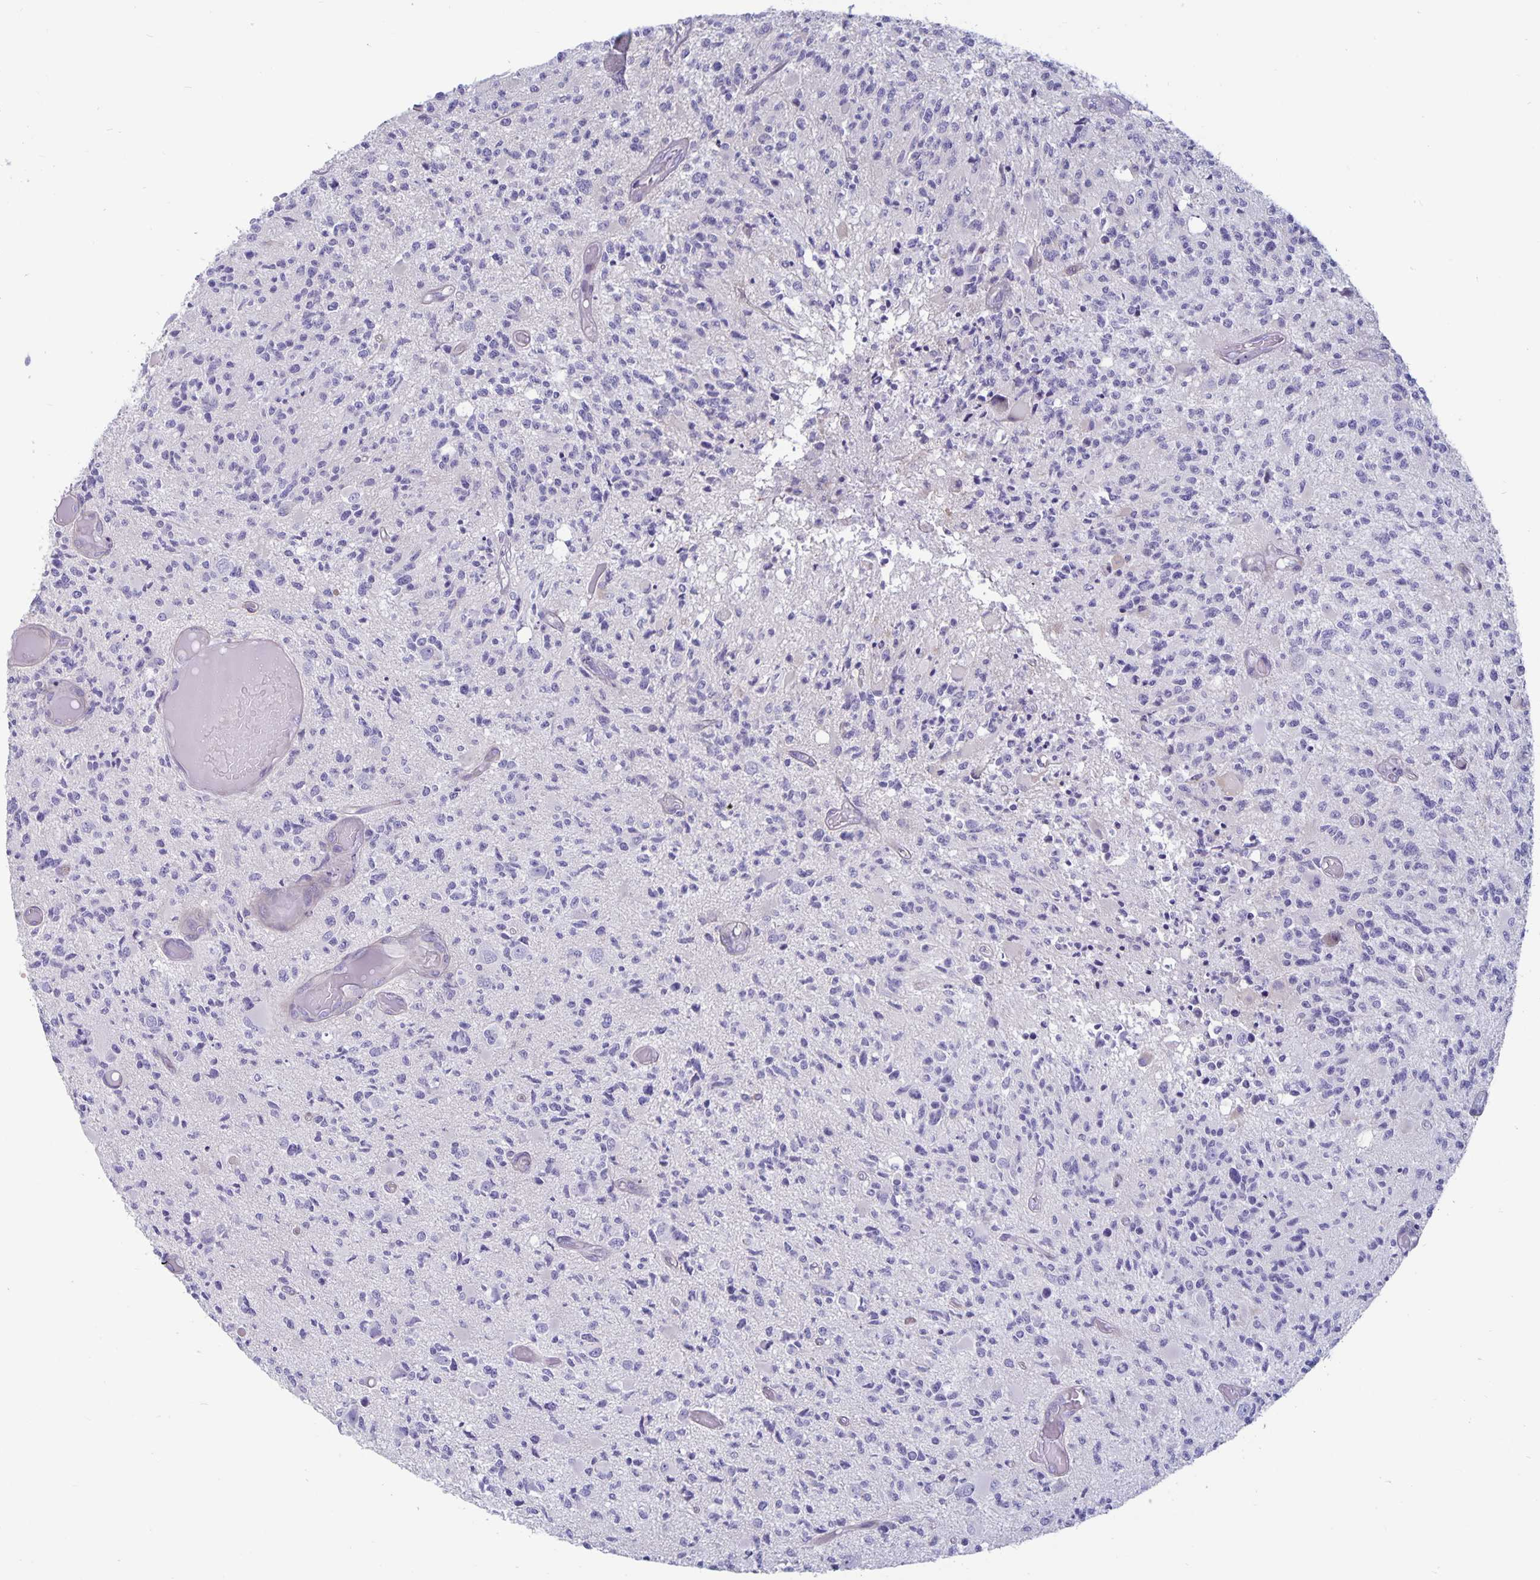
{"staining": {"intensity": "negative", "quantity": "none", "location": "none"}, "tissue": "glioma", "cell_type": "Tumor cells", "image_type": "cancer", "snomed": [{"axis": "morphology", "description": "Glioma, malignant, High grade"}, {"axis": "topography", "description": "Brain"}], "caption": "DAB immunohistochemical staining of high-grade glioma (malignant) displays no significant expression in tumor cells.", "gene": "PLCB3", "patient": {"sex": "female", "age": 63}}